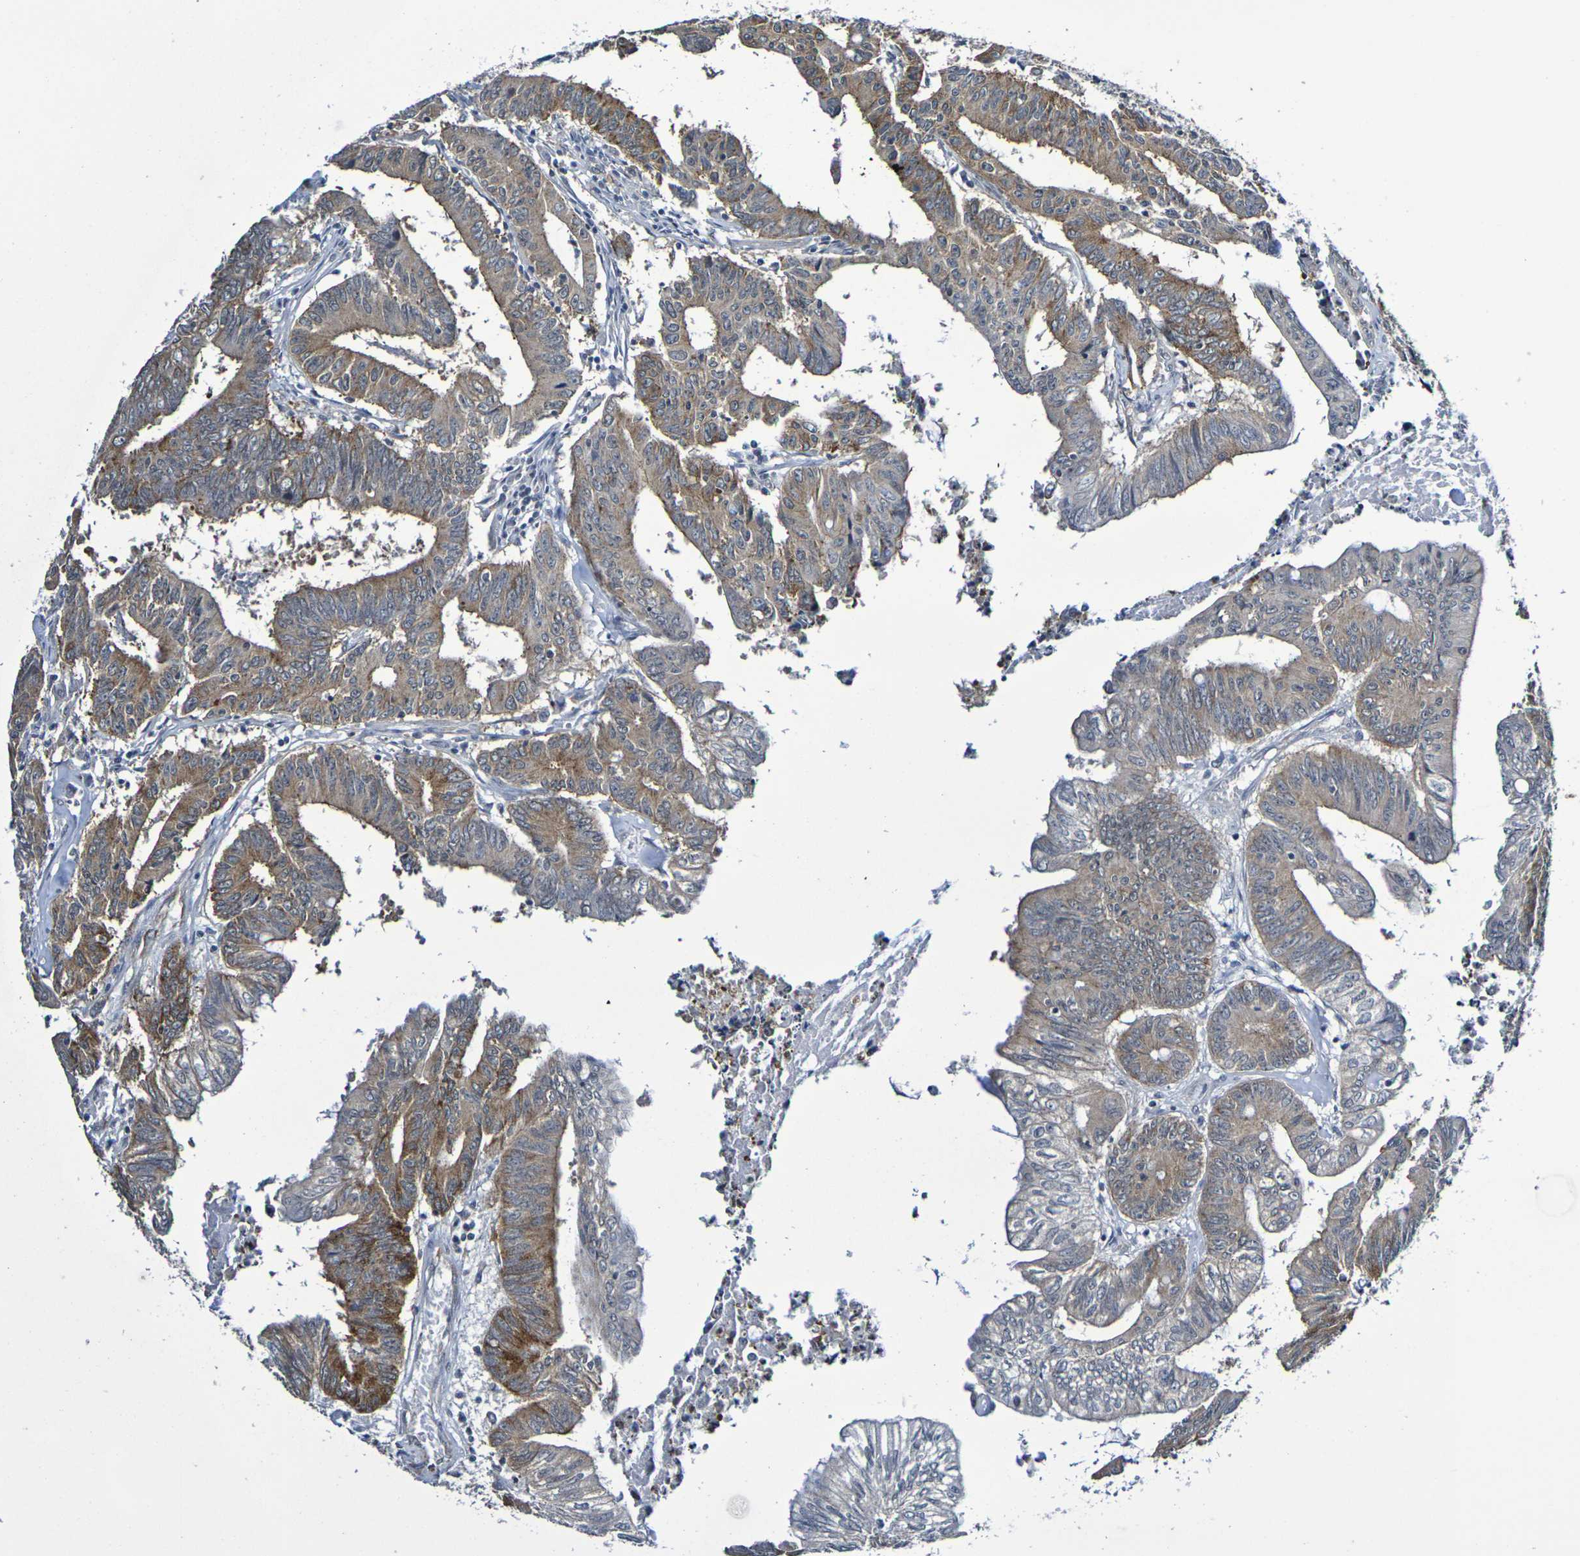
{"staining": {"intensity": "moderate", "quantity": "25%-75%", "location": "cytoplasmic/membranous"}, "tissue": "colorectal cancer", "cell_type": "Tumor cells", "image_type": "cancer", "snomed": [{"axis": "morphology", "description": "Adenocarcinoma, NOS"}, {"axis": "topography", "description": "Colon"}], "caption": "High-magnification brightfield microscopy of colorectal cancer (adenocarcinoma) stained with DAB (3,3'-diaminobenzidine) (brown) and counterstained with hematoxylin (blue). tumor cells exhibit moderate cytoplasmic/membranous positivity is appreciated in approximately25%-75% of cells.", "gene": "CHRNB1", "patient": {"sex": "male", "age": 45}}